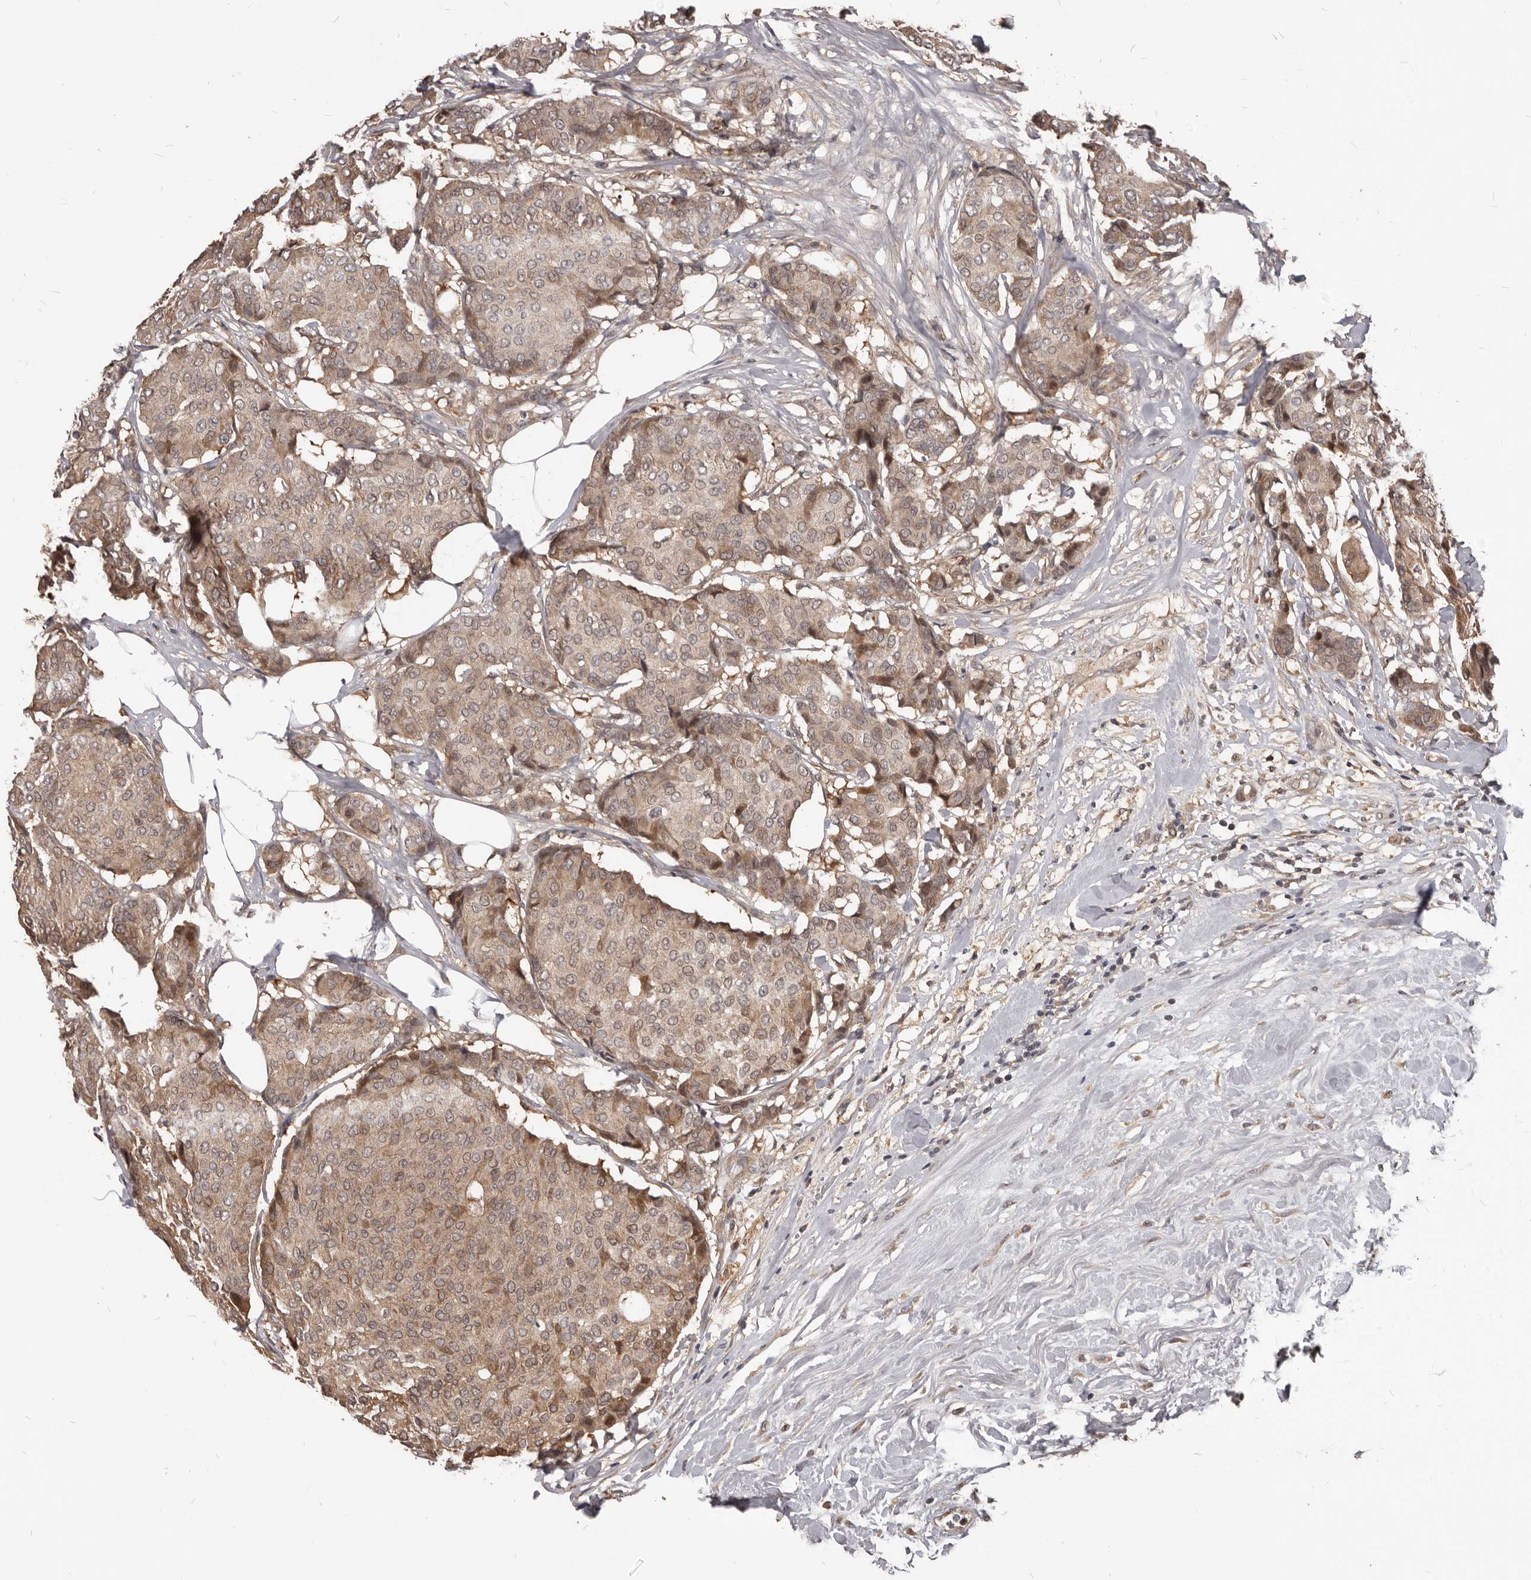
{"staining": {"intensity": "weak", "quantity": "25%-75%", "location": "cytoplasmic/membranous,nuclear"}, "tissue": "breast cancer", "cell_type": "Tumor cells", "image_type": "cancer", "snomed": [{"axis": "morphology", "description": "Duct carcinoma"}, {"axis": "topography", "description": "Breast"}], "caption": "Human breast cancer (infiltrating ductal carcinoma) stained for a protein (brown) reveals weak cytoplasmic/membranous and nuclear positive staining in about 25%-75% of tumor cells.", "gene": "GABPB2", "patient": {"sex": "female", "age": 75}}